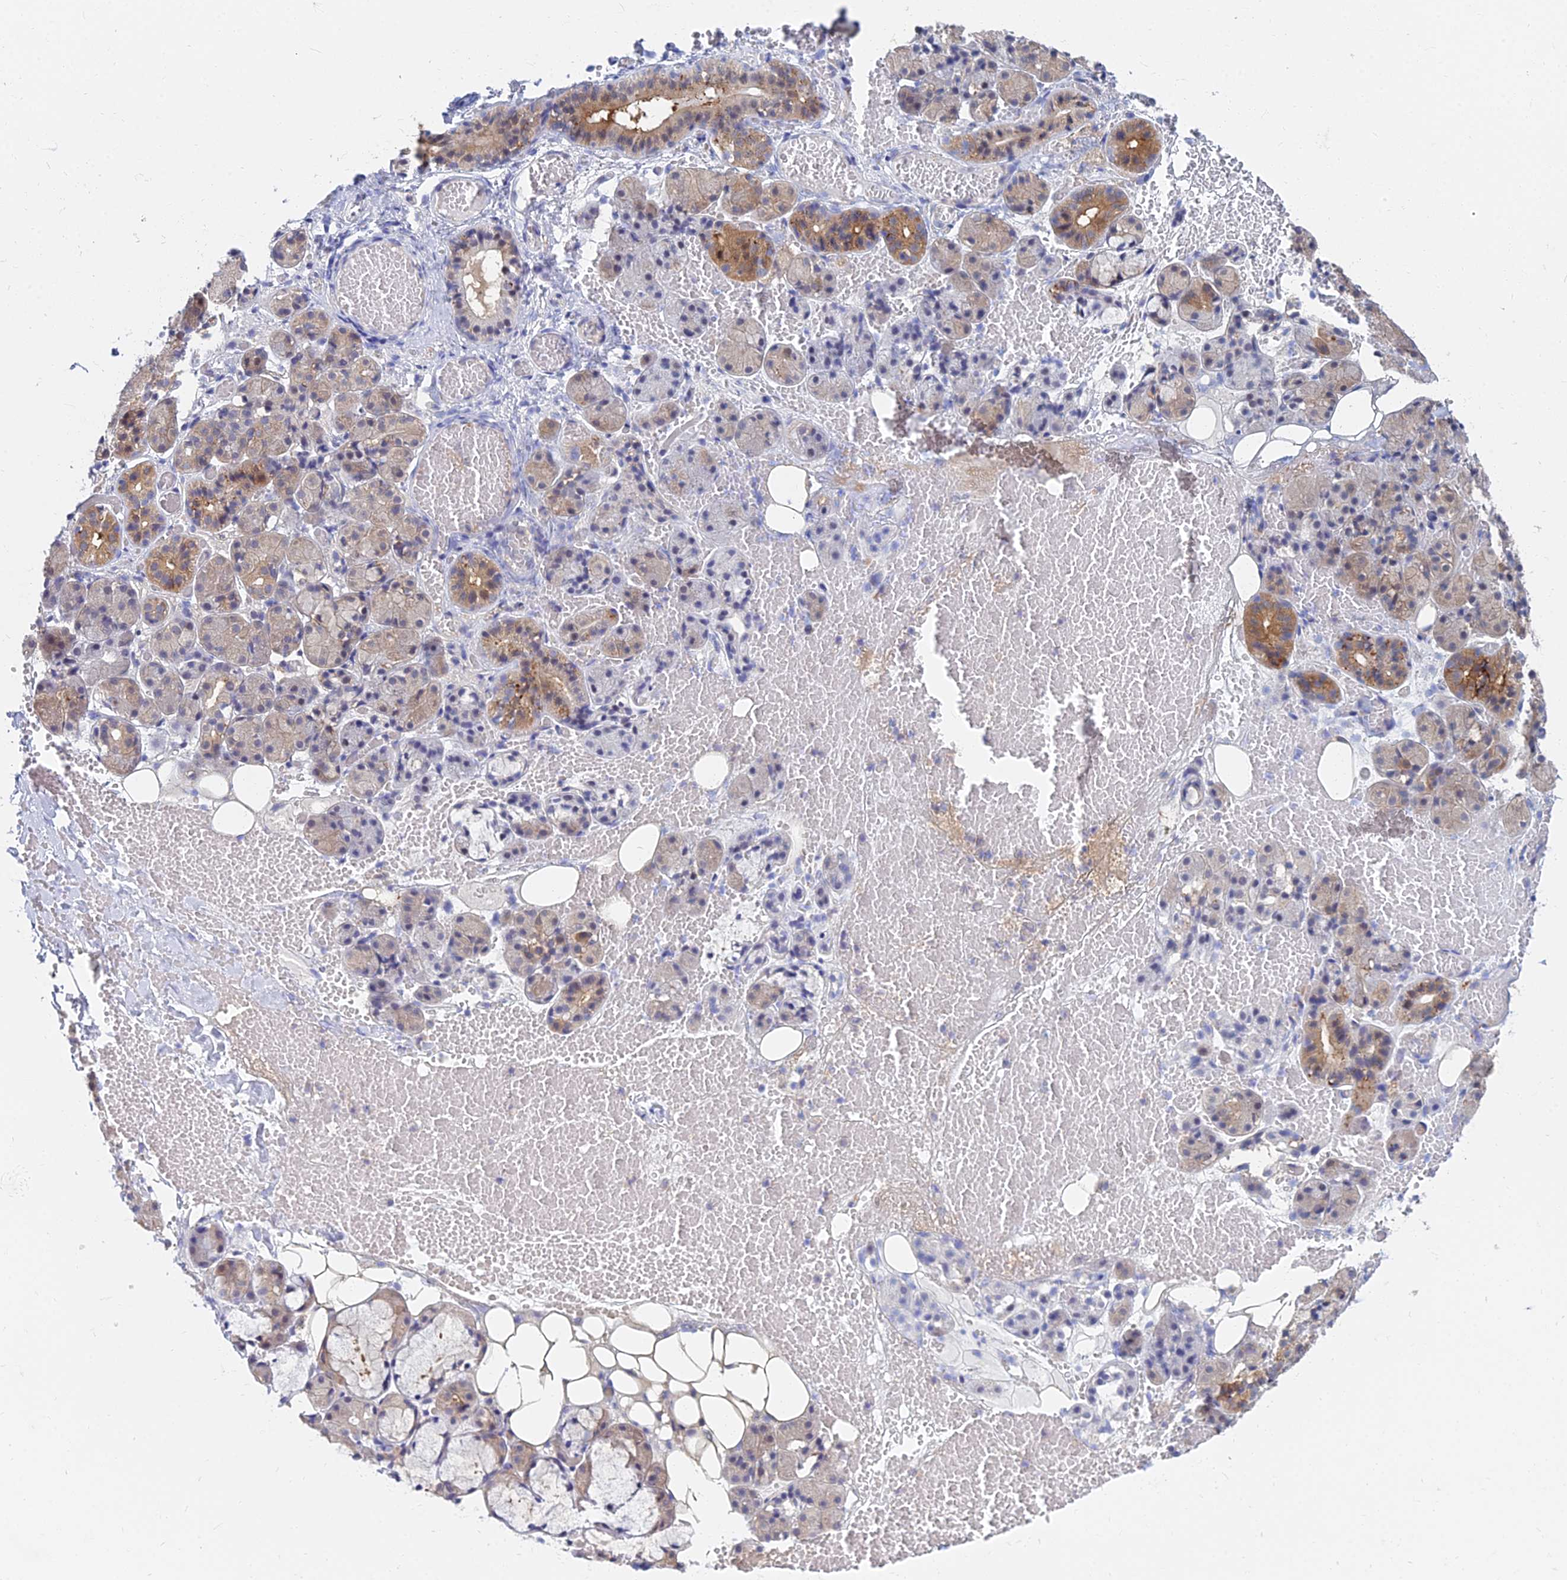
{"staining": {"intensity": "moderate", "quantity": "<25%", "location": "cytoplasmic/membranous"}, "tissue": "salivary gland", "cell_type": "Glandular cells", "image_type": "normal", "snomed": [{"axis": "morphology", "description": "Normal tissue, NOS"}, {"axis": "topography", "description": "Salivary gland"}], "caption": "Immunohistochemical staining of normal human salivary gland demonstrates moderate cytoplasmic/membranous protein expression in approximately <25% of glandular cells. The staining was performed using DAB (3,3'-diaminobenzidine), with brown indicating positive protein expression. Nuclei are stained blue with hematoxylin.", "gene": "B3GALT4", "patient": {"sex": "male", "age": 63}}